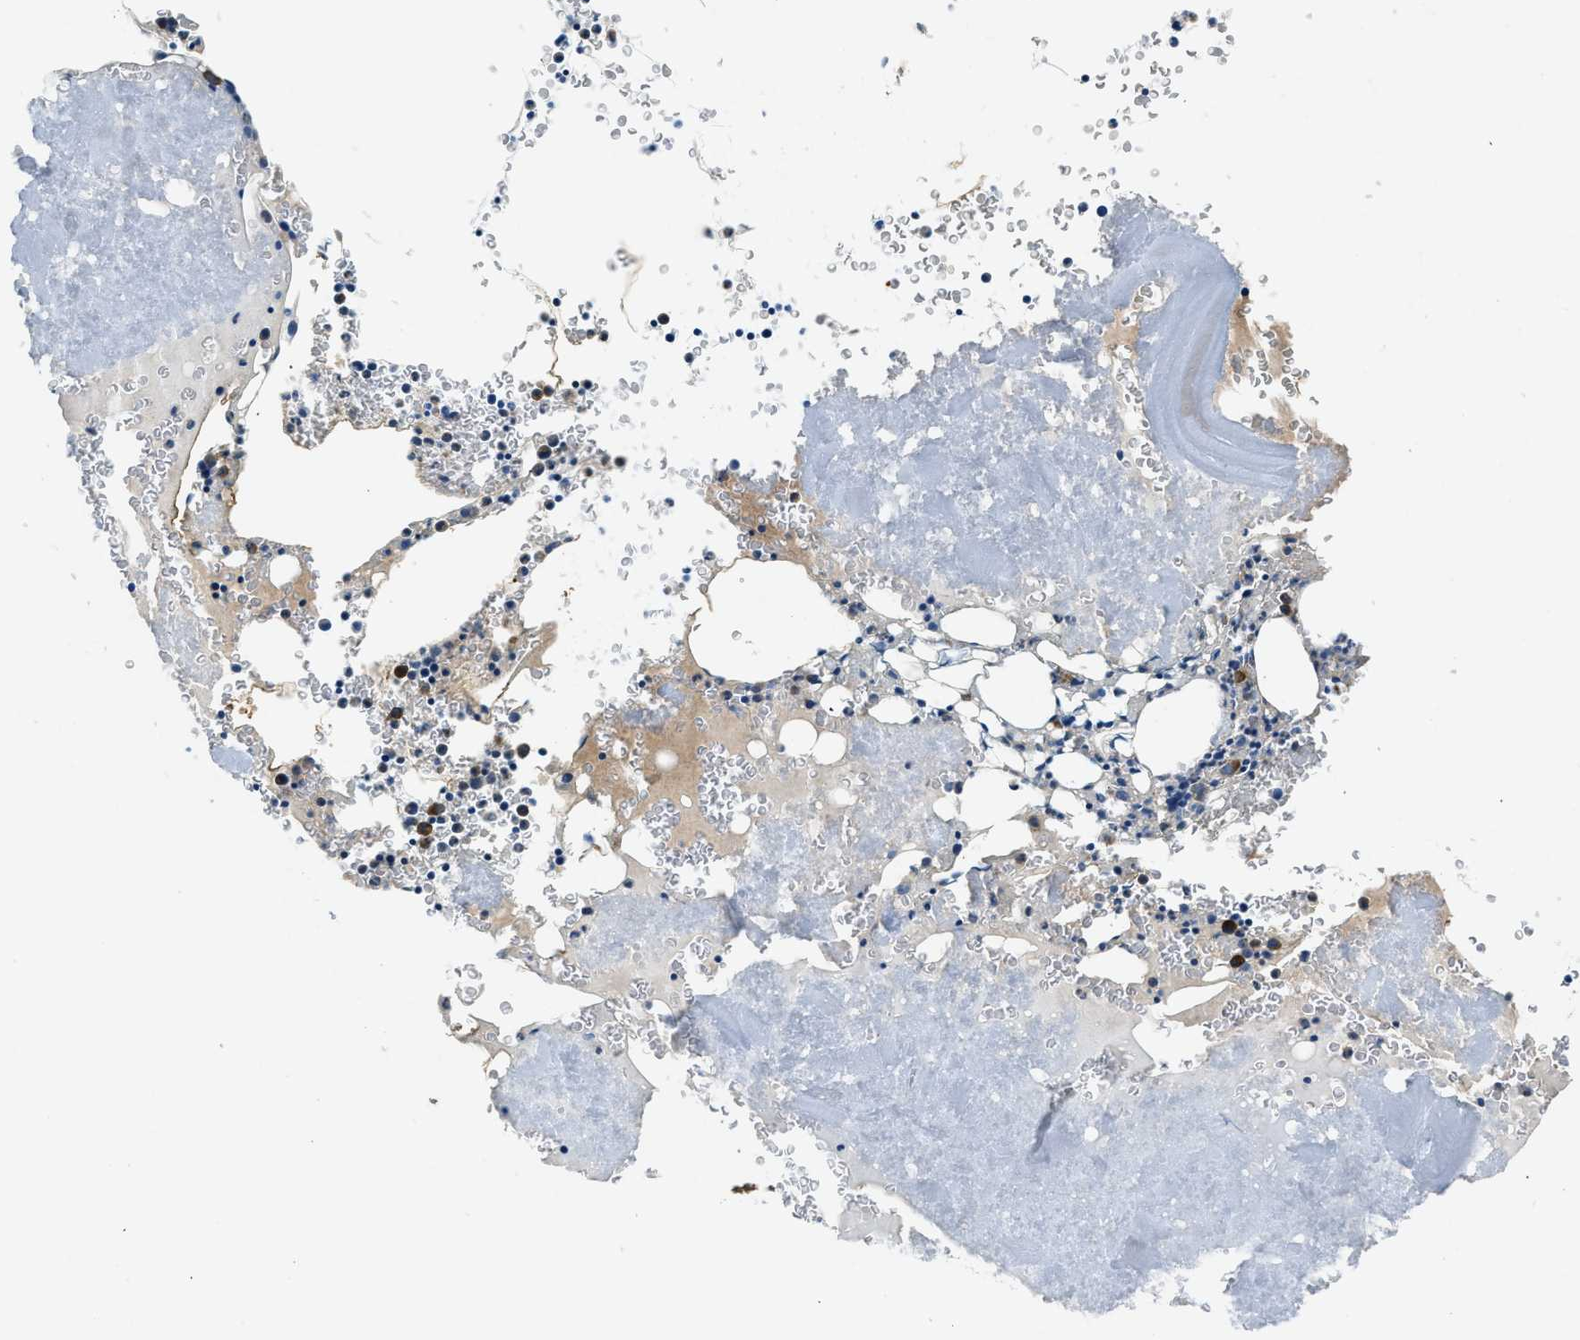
{"staining": {"intensity": "moderate", "quantity": "<25%", "location": "cytoplasmic/membranous"}, "tissue": "bone marrow", "cell_type": "Hematopoietic cells", "image_type": "normal", "snomed": [{"axis": "morphology", "description": "Normal tissue, NOS"}, {"axis": "morphology", "description": "Inflammation, NOS"}, {"axis": "topography", "description": "Bone marrow"}], "caption": "Approximately <25% of hematopoietic cells in benign bone marrow show moderate cytoplasmic/membranous protein staining as visualized by brown immunohistochemical staining.", "gene": "BMP1", "patient": {"sex": "male", "age": 37}}